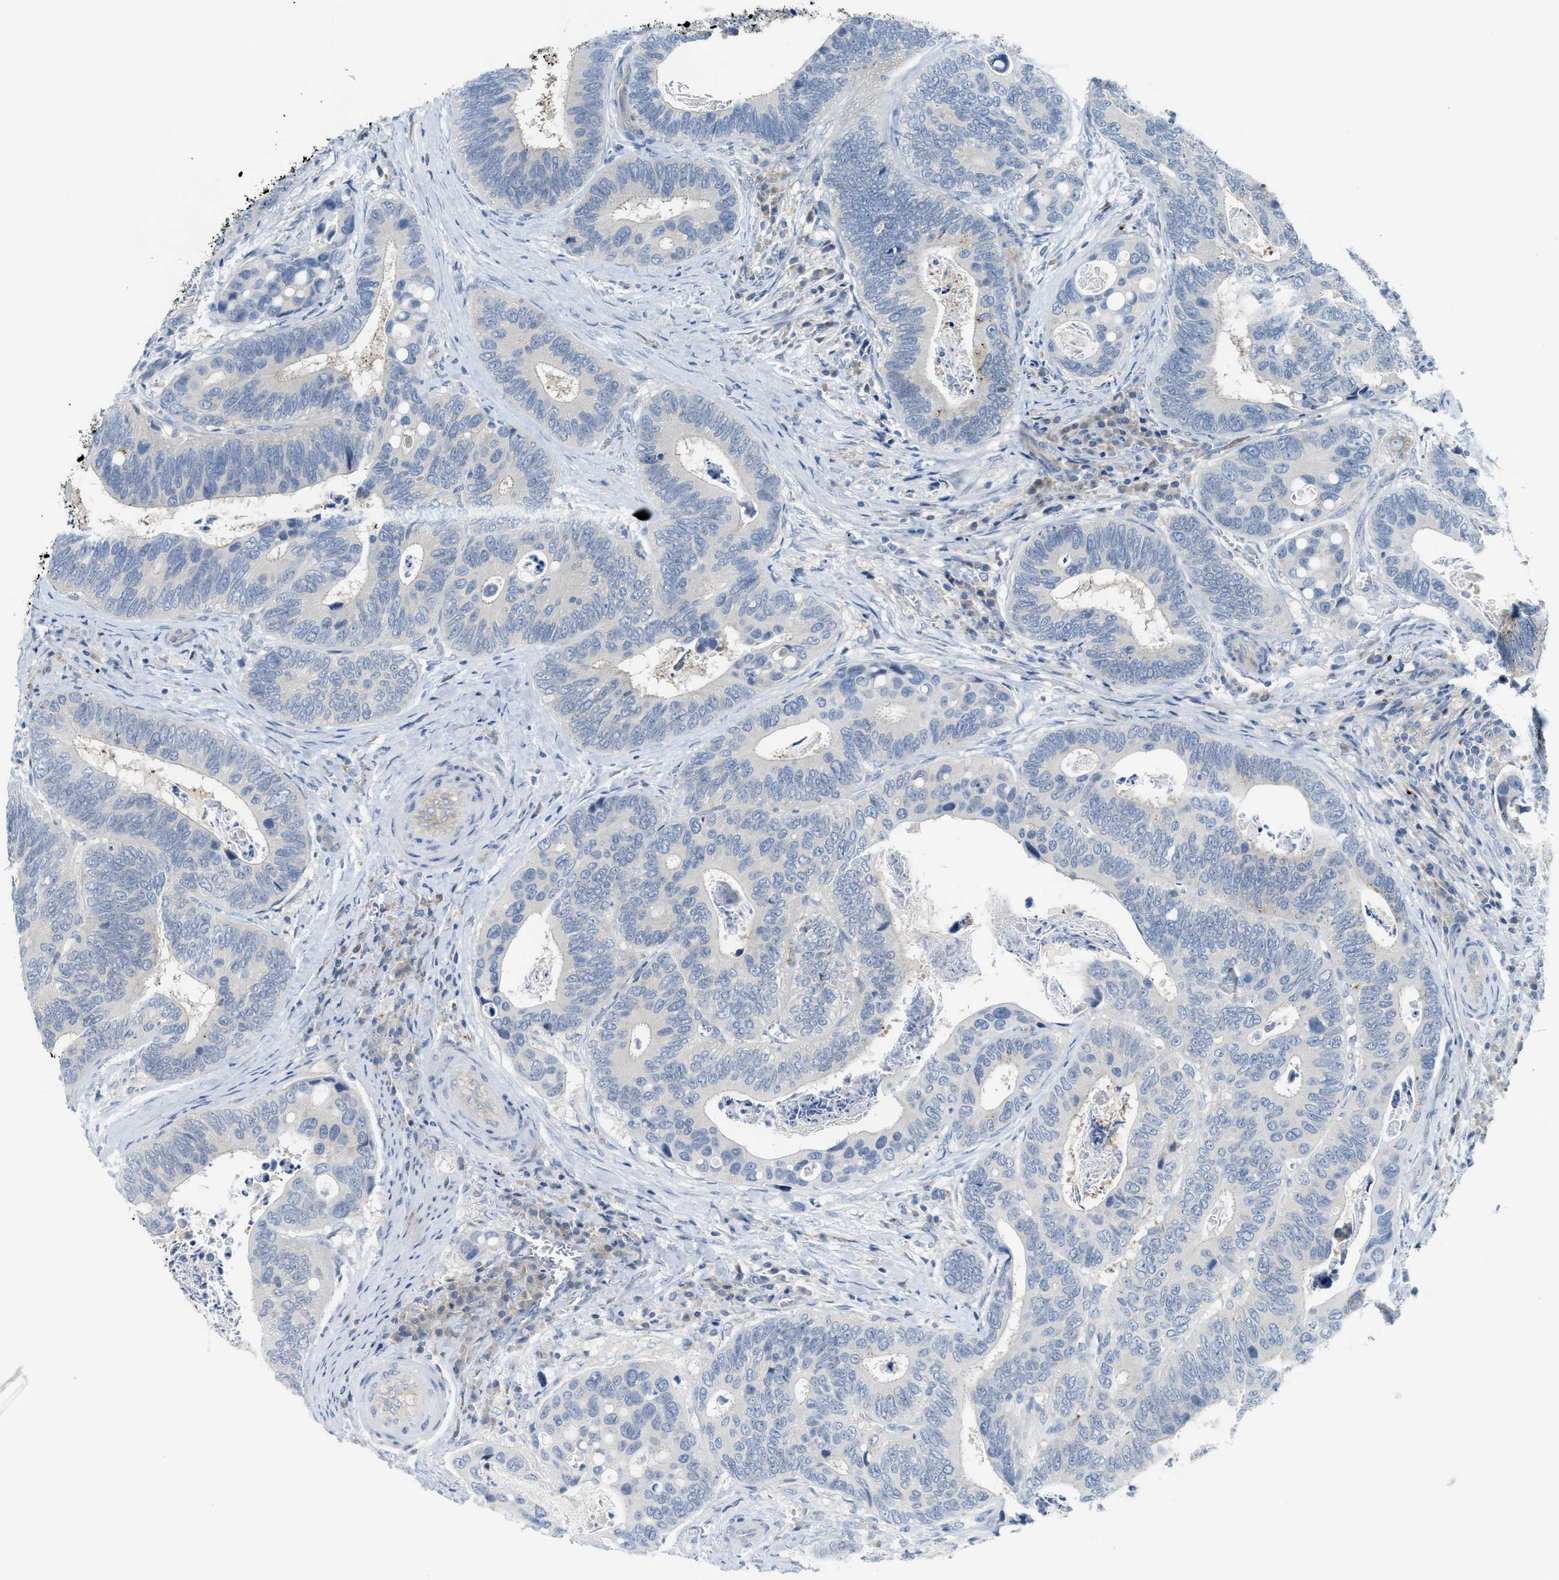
{"staining": {"intensity": "negative", "quantity": "none", "location": "none"}, "tissue": "colorectal cancer", "cell_type": "Tumor cells", "image_type": "cancer", "snomed": [{"axis": "morphology", "description": "Inflammation, NOS"}, {"axis": "morphology", "description": "Adenocarcinoma, NOS"}, {"axis": "topography", "description": "Colon"}], "caption": "Colorectal cancer (adenocarcinoma) was stained to show a protein in brown. There is no significant positivity in tumor cells.", "gene": "KLHDC10", "patient": {"sex": "male", "age": 72}}